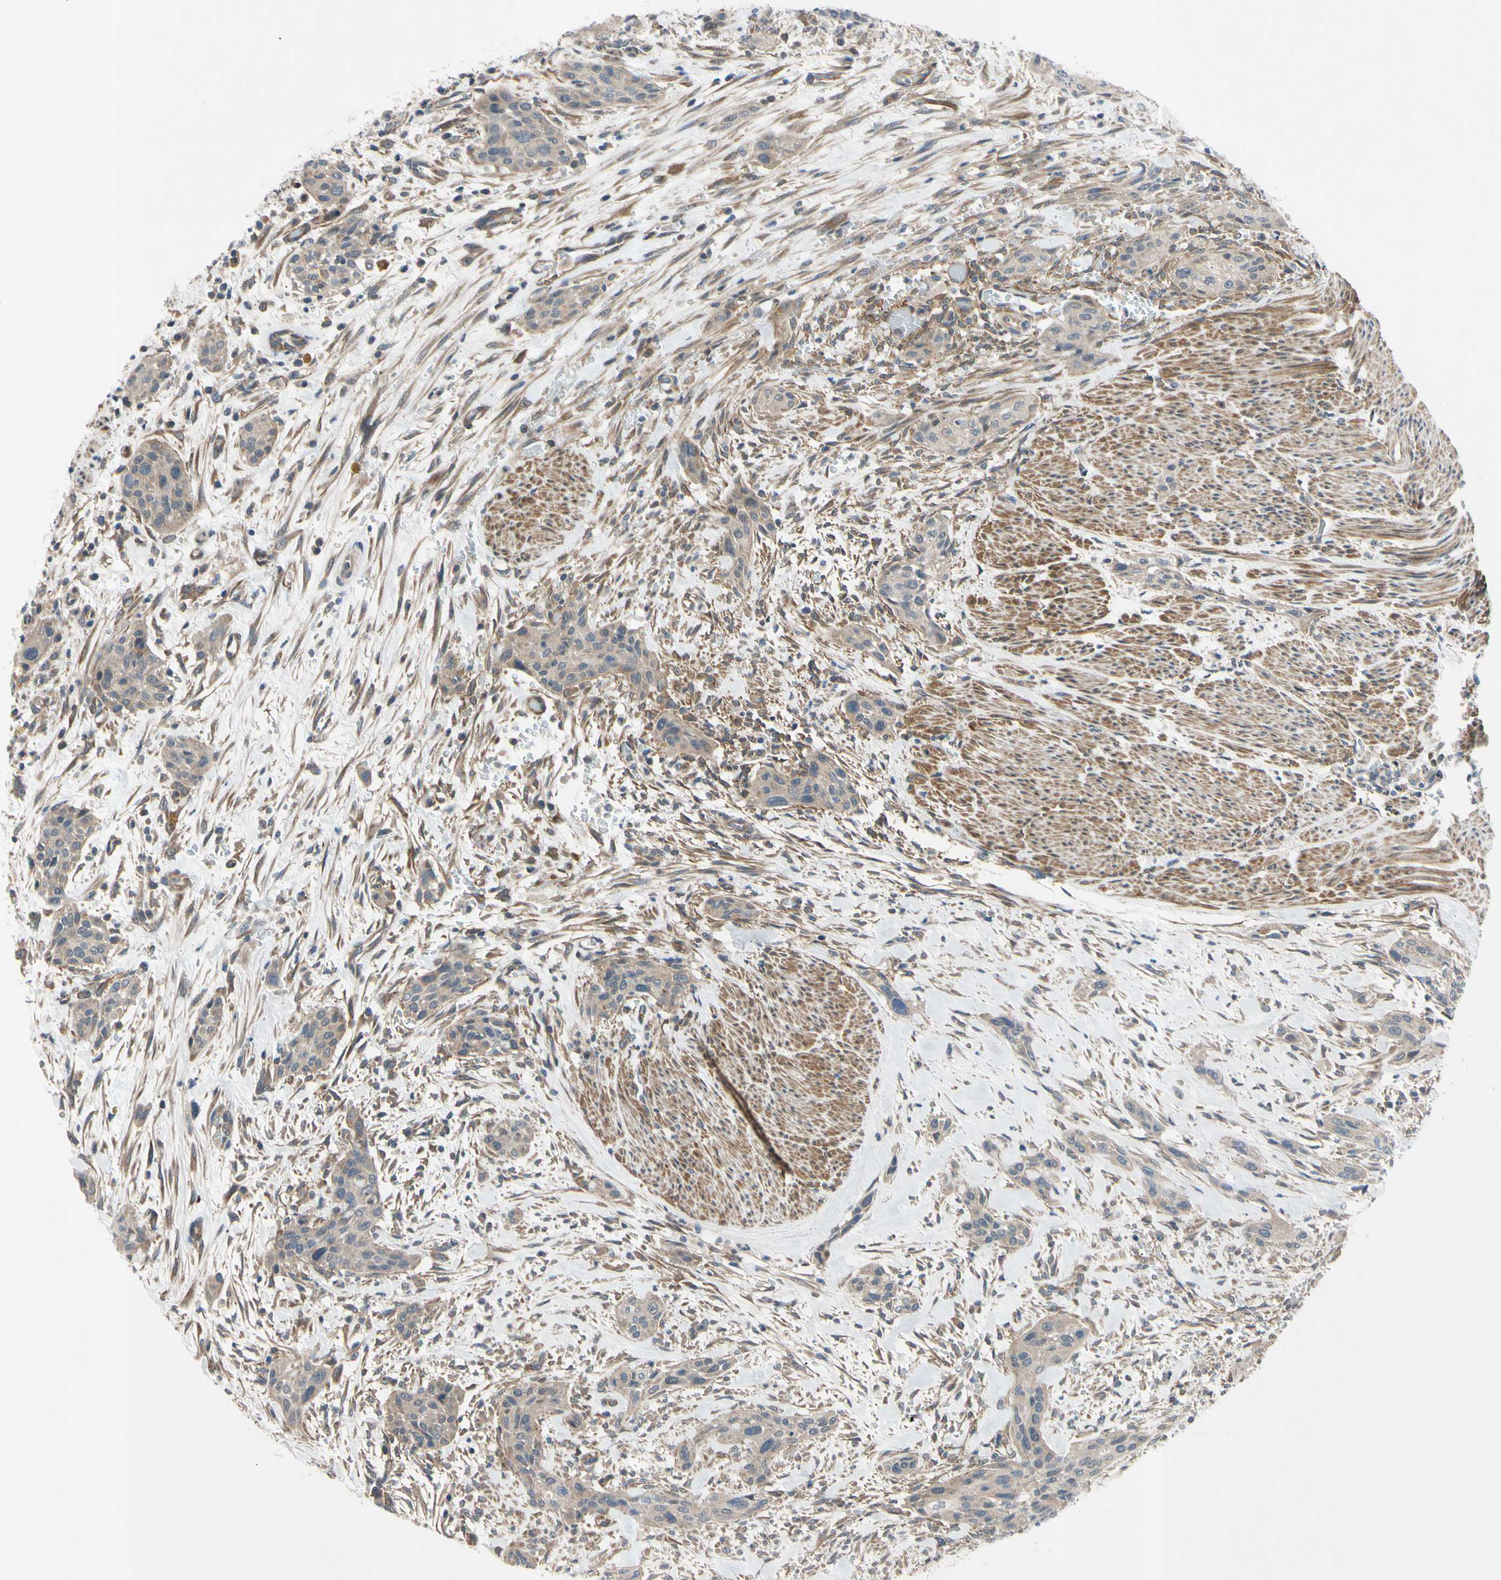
{"staining": {"intensity": "weak", "quantity": "25%-75%", "location": "cytoplasmic/membranous"}, "tissue": "urothelial cancer", "cell_type": "Tumor cells", "image_type": "cancer", "snomed": [{"axis": "morphology", "description": "Urothelial carcinoma, High grade"}, {"axis": "topography", "description": "Urinary bladder"}], "caption": "Urothelial cancer was stained to show a protein in brown. There is low levels of weak cytoplasmic/membranous staining in about 25%-75% of tumor cells.", "gene": "SVIL", "patient": {"sex": "male", "age": 35}}